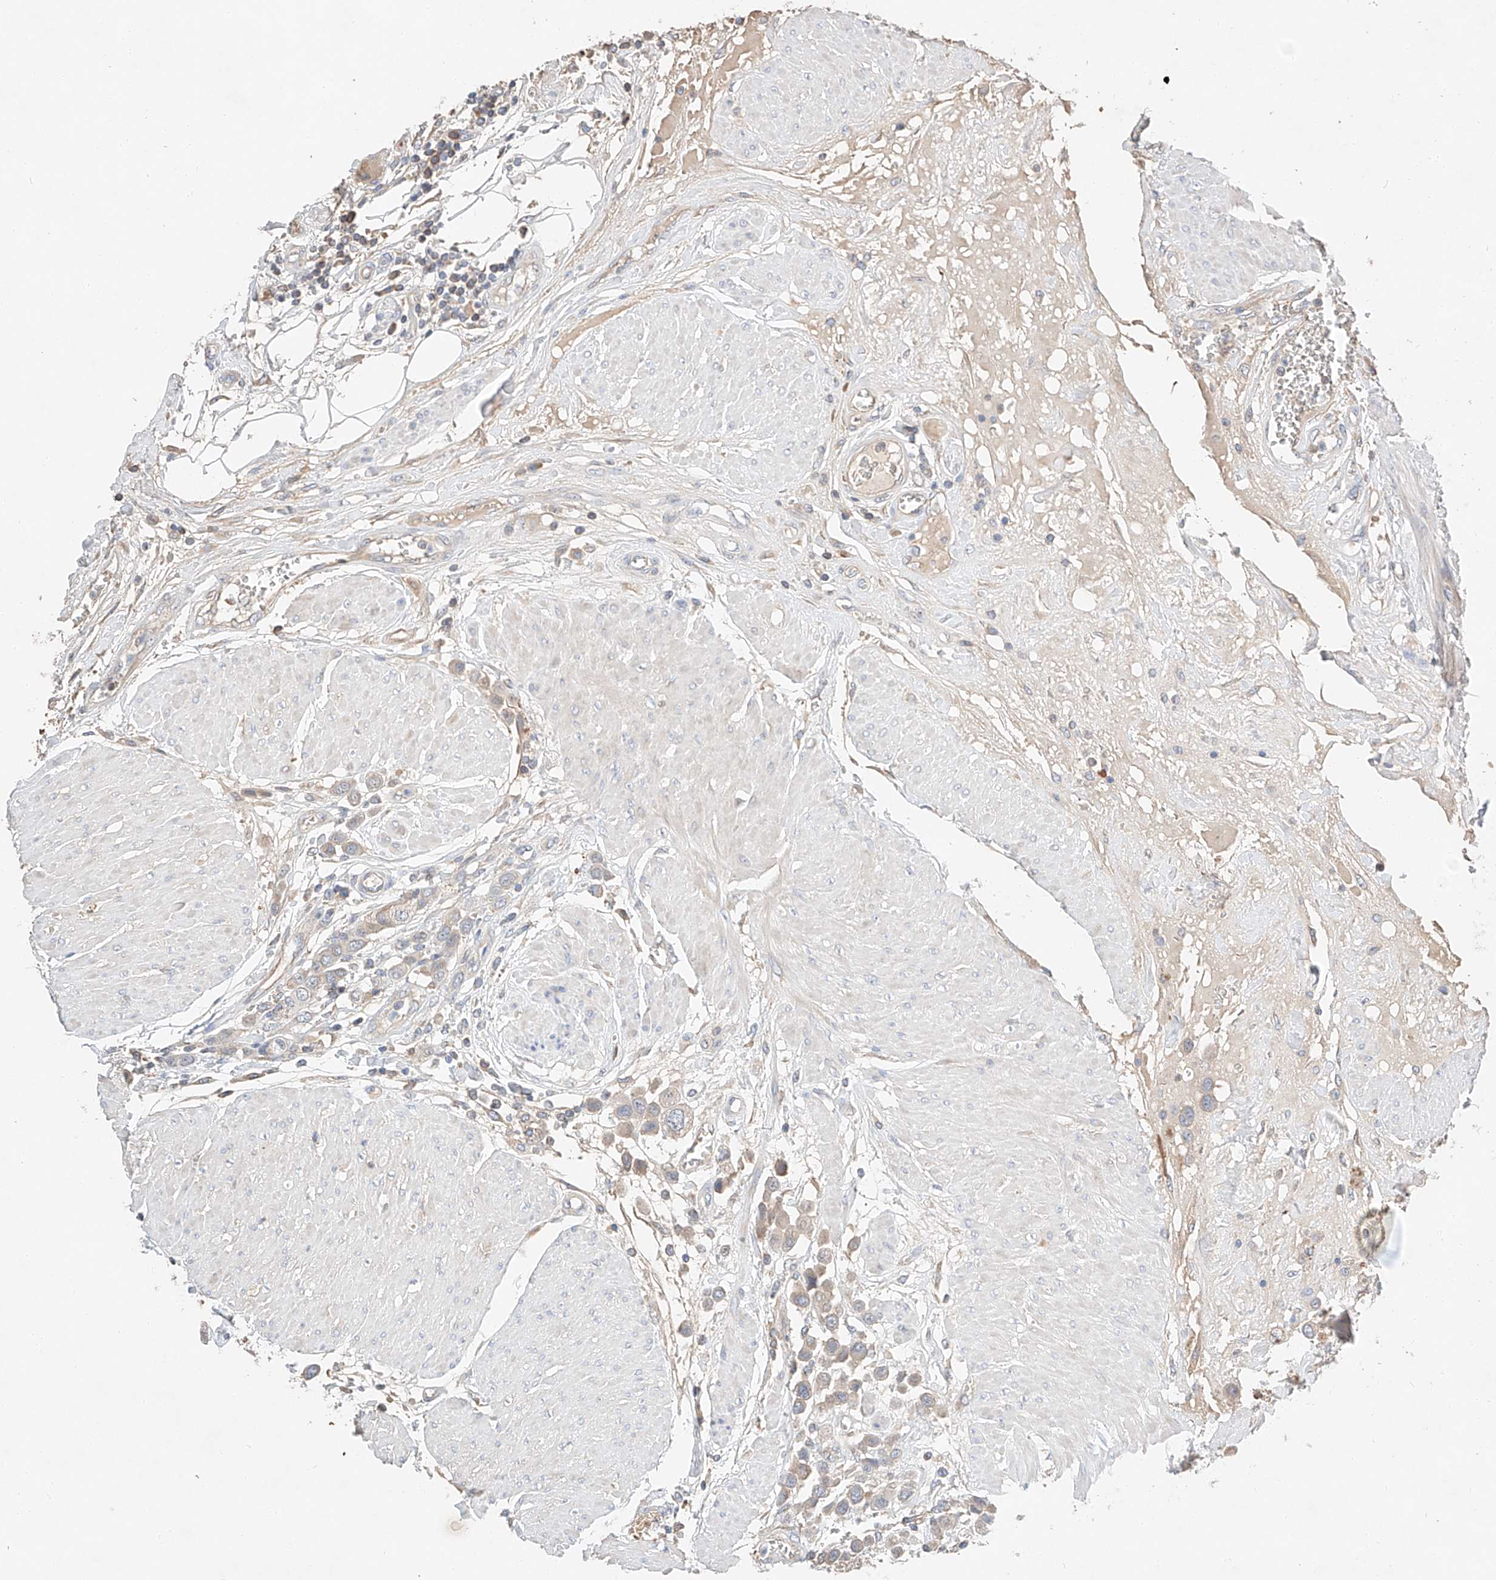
{"staining": {"intensity": "weak", "quantity": "<25%", "location": "cytoplasmic/membranous"}, "tissue": "urothelial cancer", "cell_type": "Tumor cells", "image_type": "cancer", "snomed": [{"axis": "morphology", "description": "Urothelial carcinoma, High grade"}, {"axis": "topography", "description": "Urinary bladder"}], "caption": "High magnification brightfield microscopy of high-grade urothelial carcinoma stained with DAB (3,3'-diaminobenzidine) (brown) and counterstained with hematoxylin (blue): tumor cells show no significant positivity.", "gene": "RUSC1", "patient": {"sex": "male", "age": 50}}